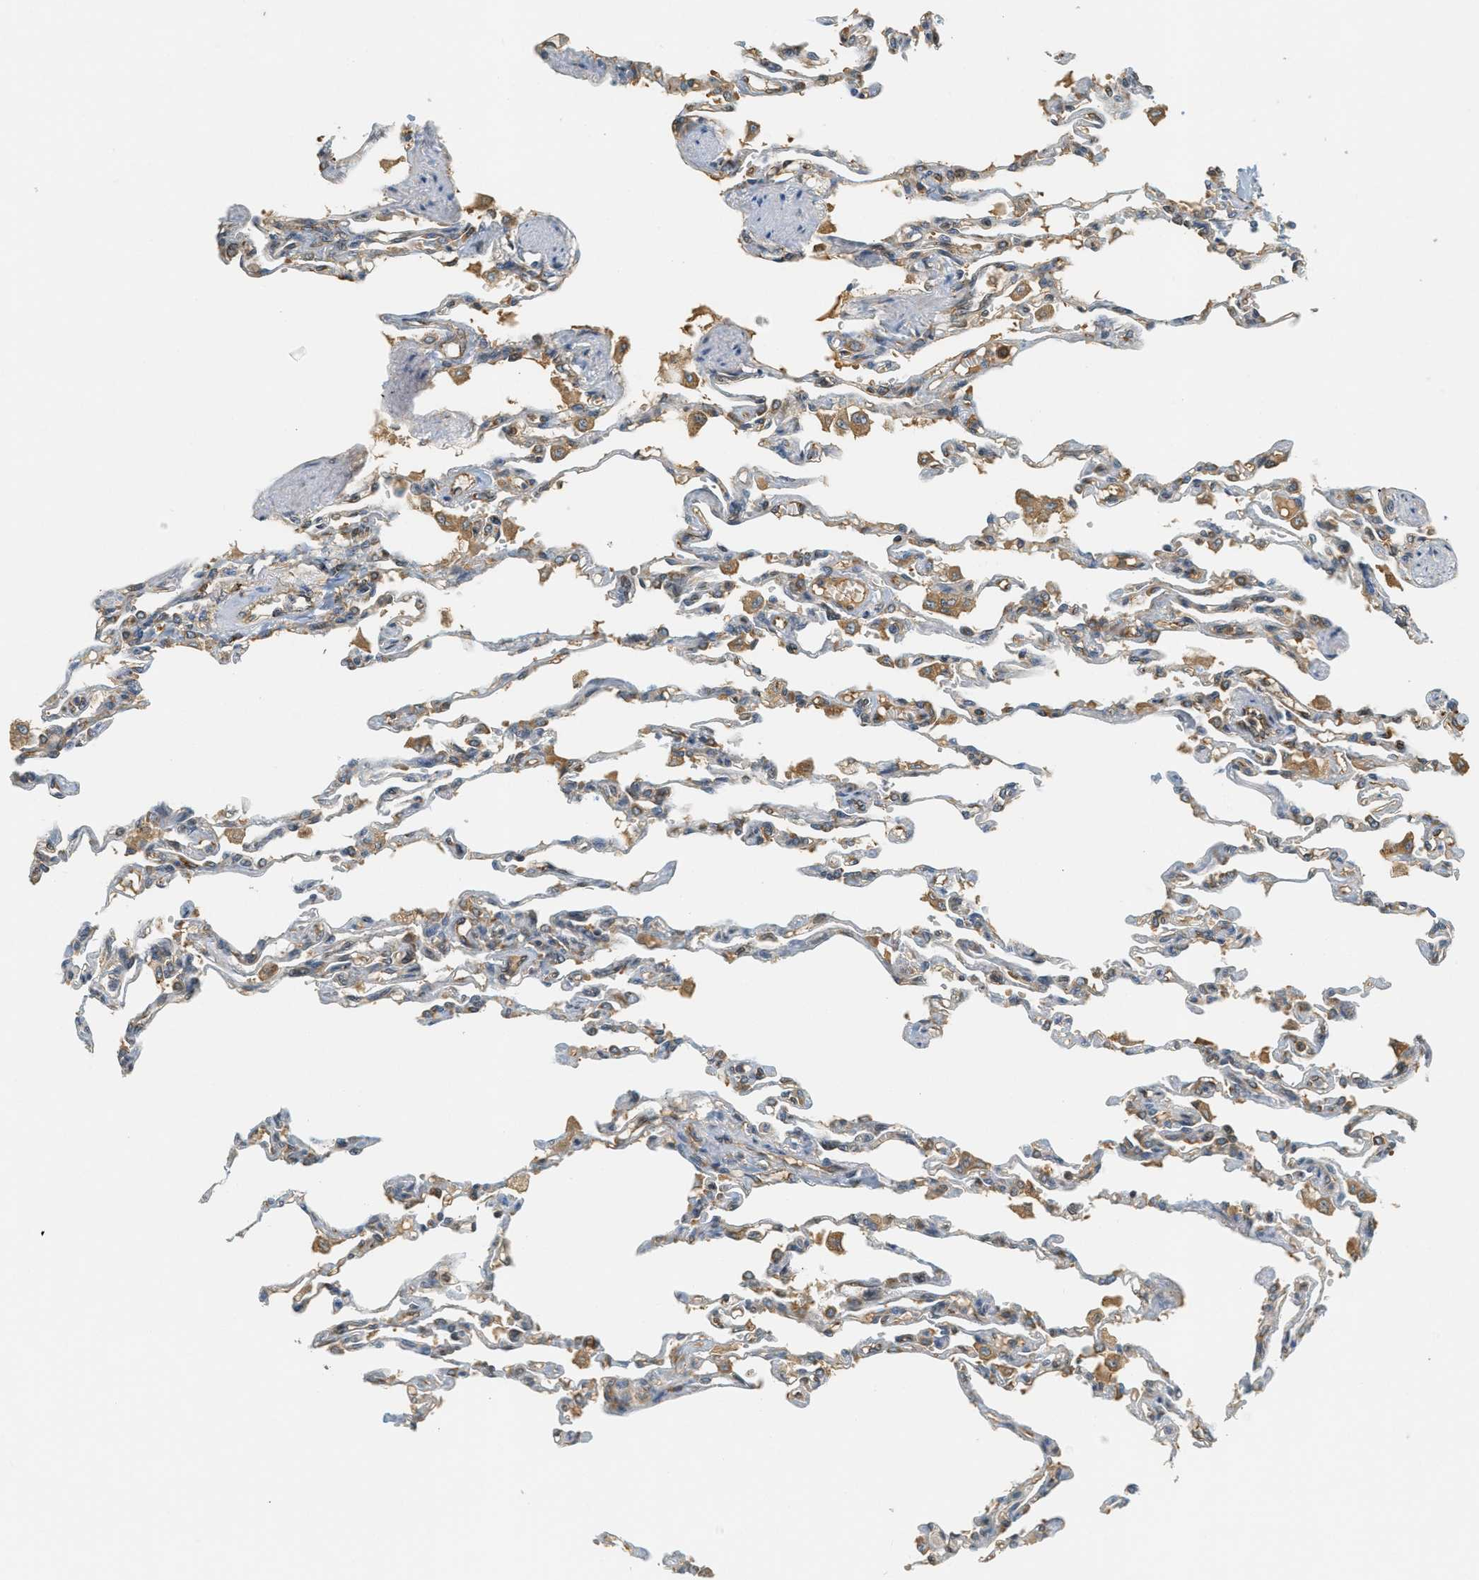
{"staining": {"intensity": "moderate", "quantity": "<25%", "location": "cytoplasmic/membranous"}, "tissue": "lung", "cell_type": "Alveolar cells", "image_type": "normal", "snomed": [{"axis": "morphology", "description": "Normal tissue, NOS"}, {"axis": "topography", "description": "Lung"}], "caption": "A histopathology image of lung stained for a protein shows moderate cytoplasmic/membranous brown staining in alveolar cells. (brown staining indicates protein expression, while blue staining denotes nuclei).", "gene": "PDK1", "patient": {"sex": "male", "age": 21}}